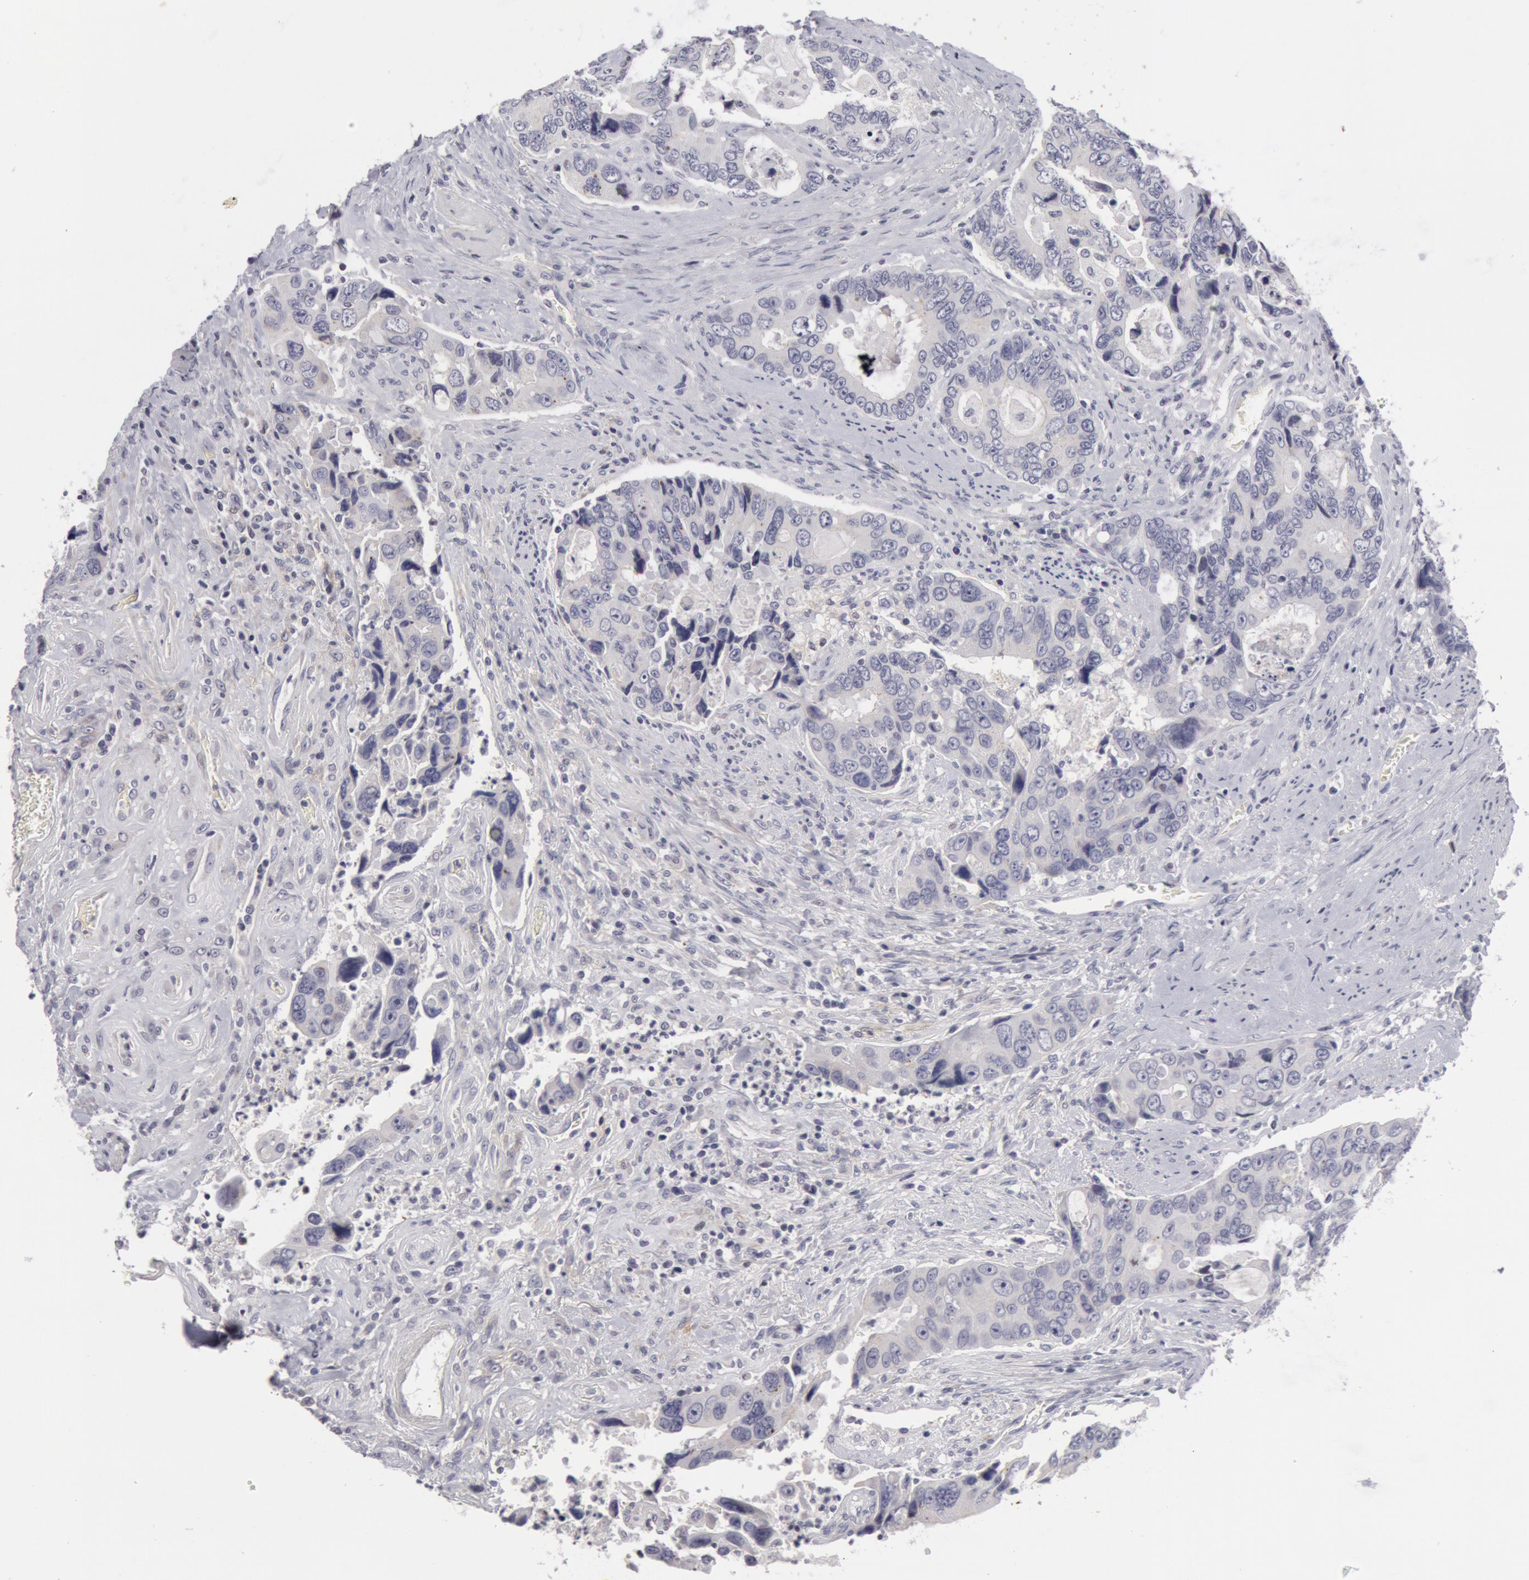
{"staining": {"intensity": "negative", "quantity": "none", "location": "none"}, "tissue": "colorectal cancer", "cell_type": "Tumor cells", "image_type": "cancer", "snomed": [{"axis": "morphology", "description": "Adenocarcinoma, NOS"}, {"axis": "topography", "description": "Rectum"}], "caption": "An image of human colorectal cancer is negative for staining in tumor cells. The staining is performed using DAB brown chromogen with nuclei counter-stained in using hematoxylin.", "gene": "NLGN4X", "patient": {"sex": "female", "age": 67}}